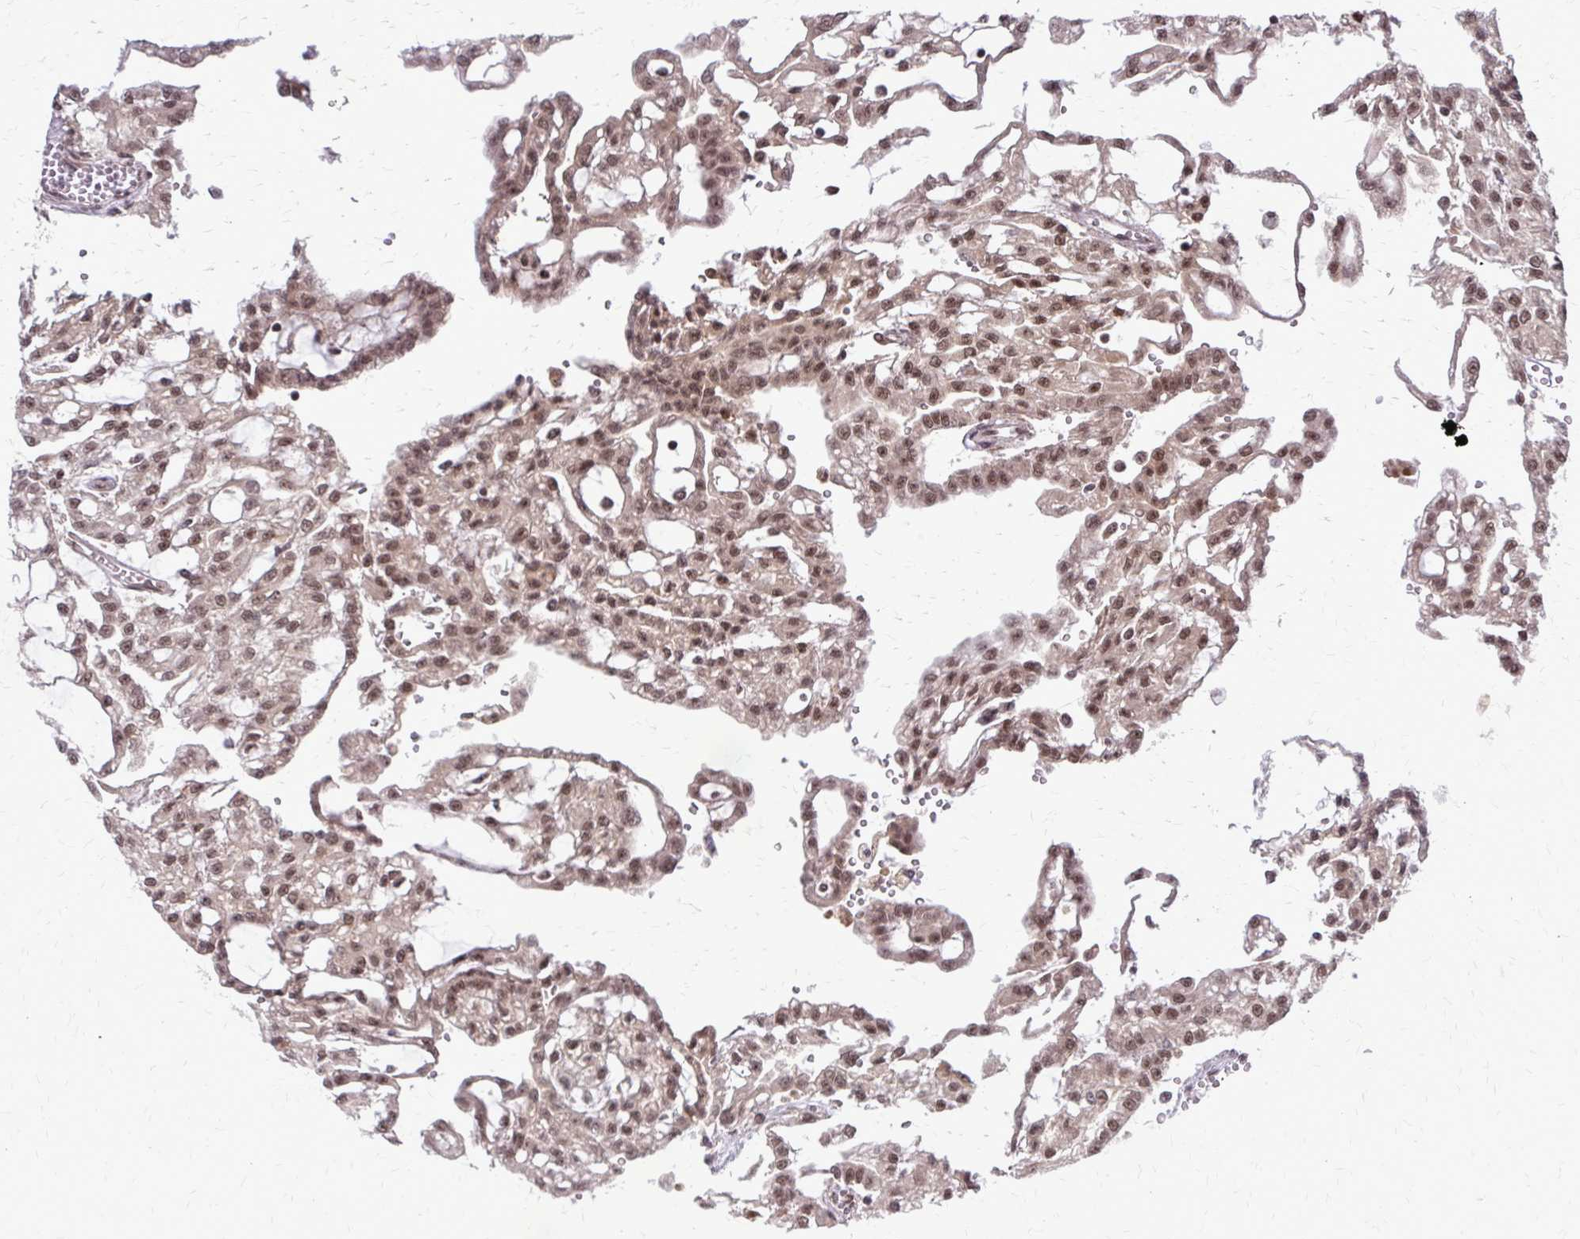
{"staining": {"intensity": "moderate", "quantity": ">75%", "location": "nuclear"}, "tissue": "renal cancer", "cell_type": "Tumor cells", "image_type": "cancer", "snomed": [{"axis": "morphology", "description": "Adenocarcinoma, NOS"}, {"axis": "topography", "description": "Kidney"}], "caption": "This micrograph displays renal cancer stained with immunohistochemistry (IHC) to label a protein in brown. The nuclear of tumor cells show moderate positivity for the protein. Nuclei are counter-stained blue.", "gene": "HDAC3", "patient": {"sex": "male", "age": 63}}